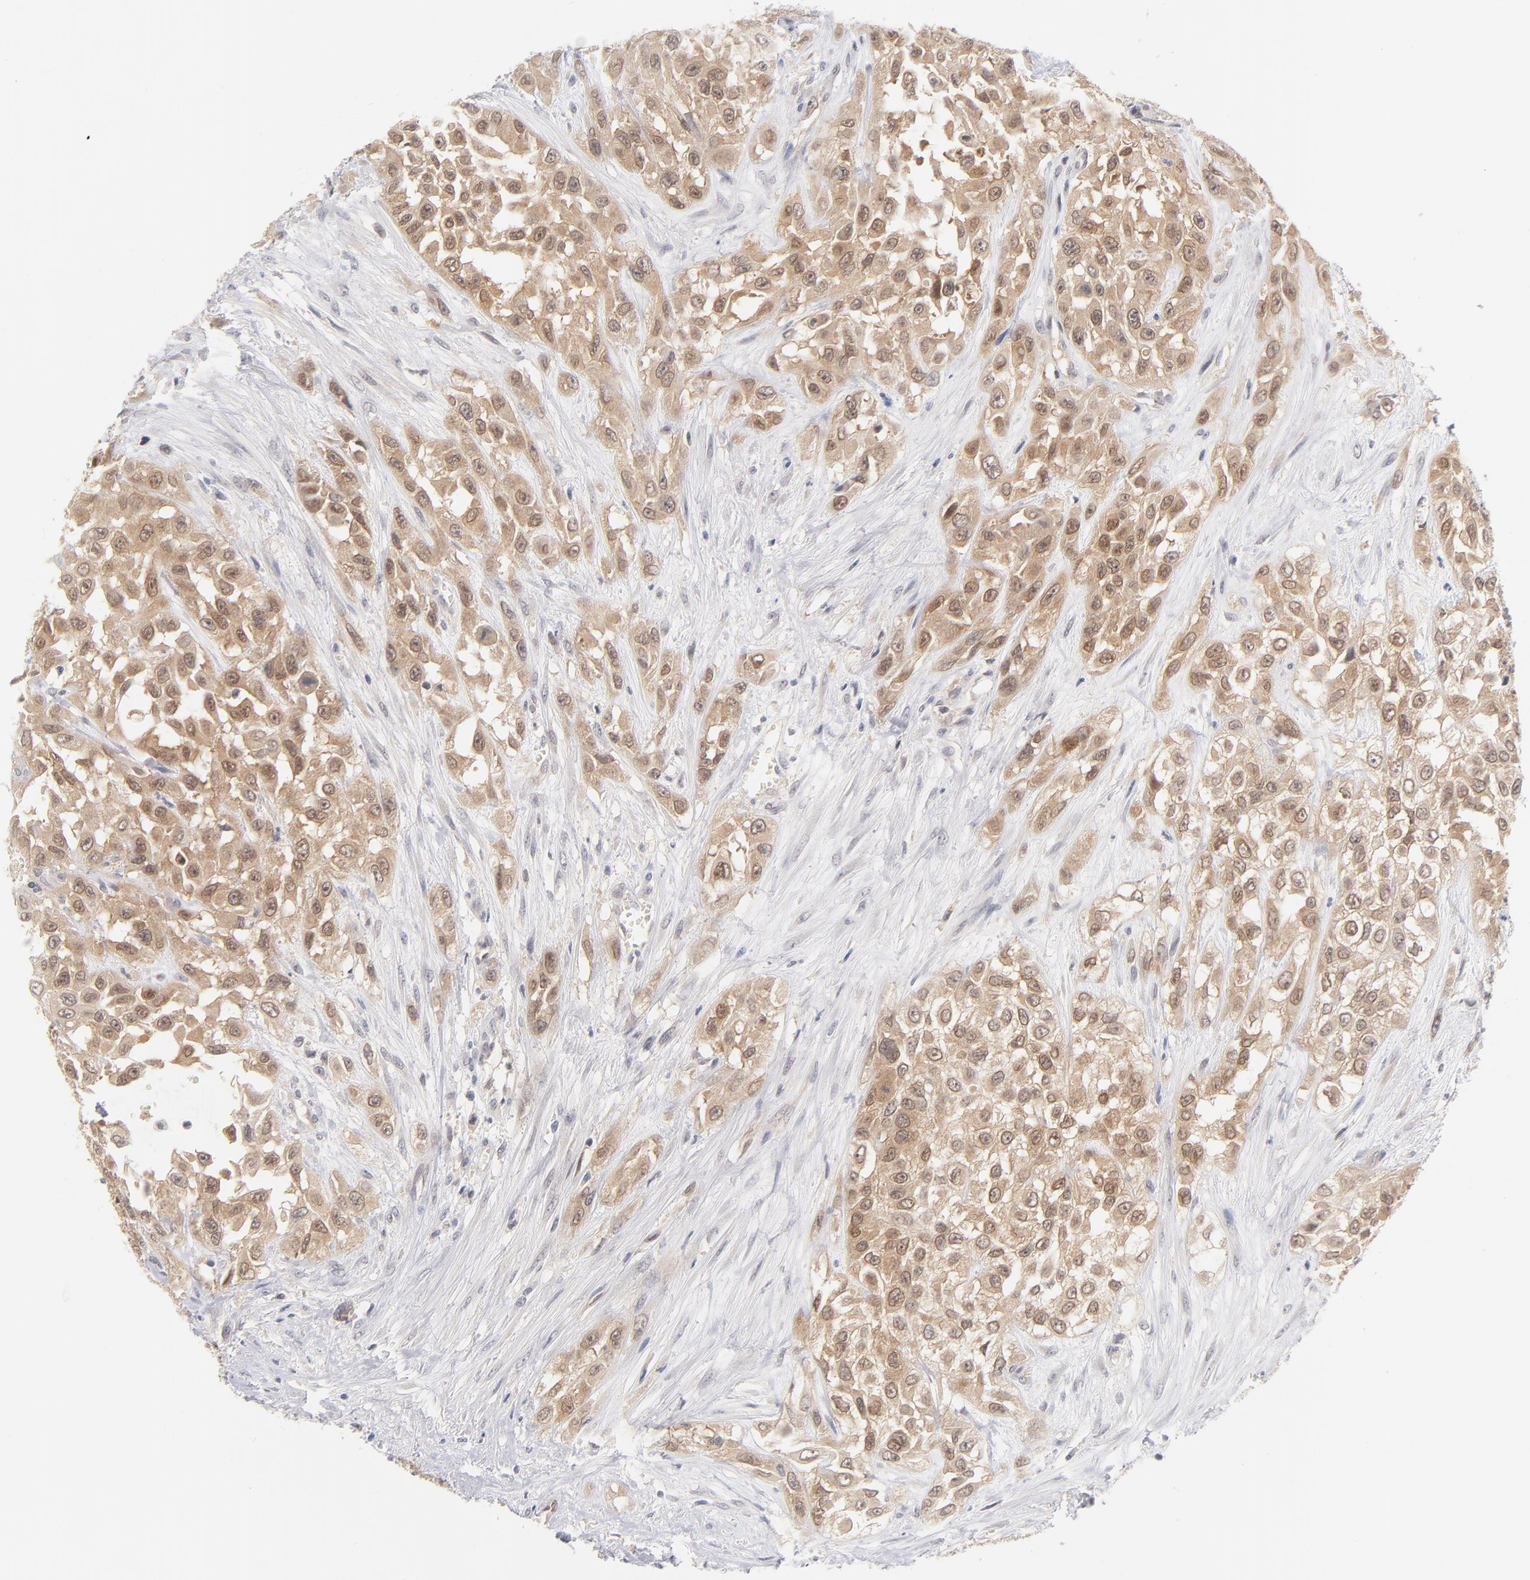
{"staining": {"intensity": "weak", "quantity": ">75%", "location": "cytoplasmic/membranous,nuclear"}, "tissue": "urothelial cancer", "cell_type": "Tumor cells", "image_type": "cancer", "snomed": [{"axis": "morphology", "description": "Urothelial carcinoma, High grade"}, {"axis": "topography", "description": "Urinary bladder"}], "caption": "Immunohistochemical staining of high-grade urothelial carcinoma demonstrates low levels of weak cytoplasmic/membranous and nuclear protein expression in about >75% of tumor cells. The staining is performed using DAB brown chromogen to label protein expression. The nuclei are counter-stained blue using hematoxylin.", "gene": "CASP6", "patient": {"sex": "male", "age": 57}}